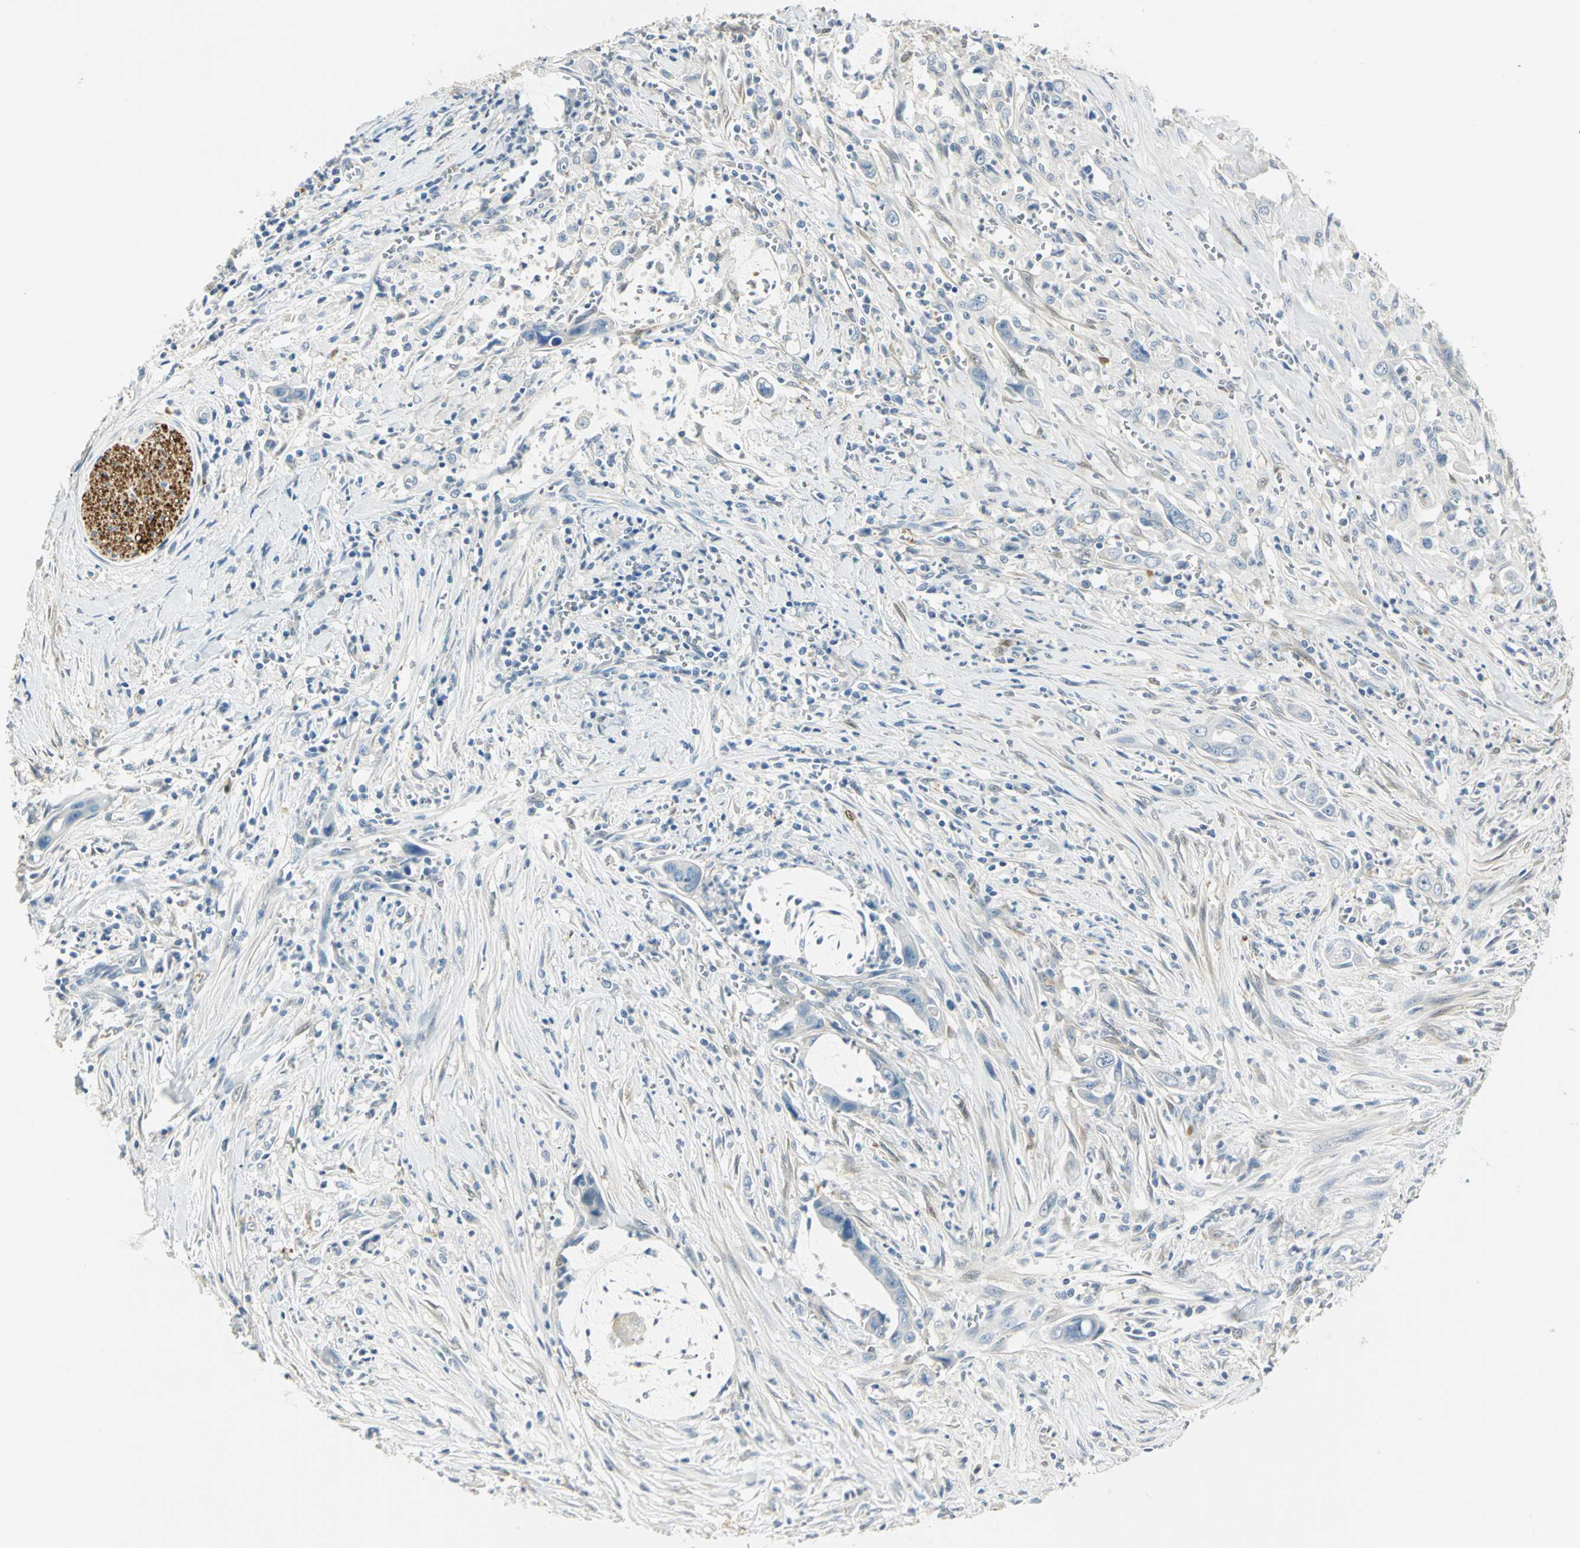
{"staining": {"intensity": "strong", "quantity": "<25%", "location": "cytoplasmic/membranous,nuclear"}, "tissue": "pancreatic cancer", "cell_type": "Tumor cells", "image_type": "cancer", "snomed": [{"axis": "morphology", "description": "Adenocarcinoma, NOS"}, {"axis": "topography", "description": "Pancreas"}], "caption": "Immunohistochemistry photomicrograph of neoplastic tissue: pancreatic adenocarcinoma stained using immunohistochemistry demonstrates medium levels of strong protein expression localized specifically in the cytoplasmic/membranous and nuclear of tumor cells, appearing as a cytoplasmic/membranous and nuclear brown color.", "gene": "UCHL1", "patient": {"sex": "male", "age": 59}}